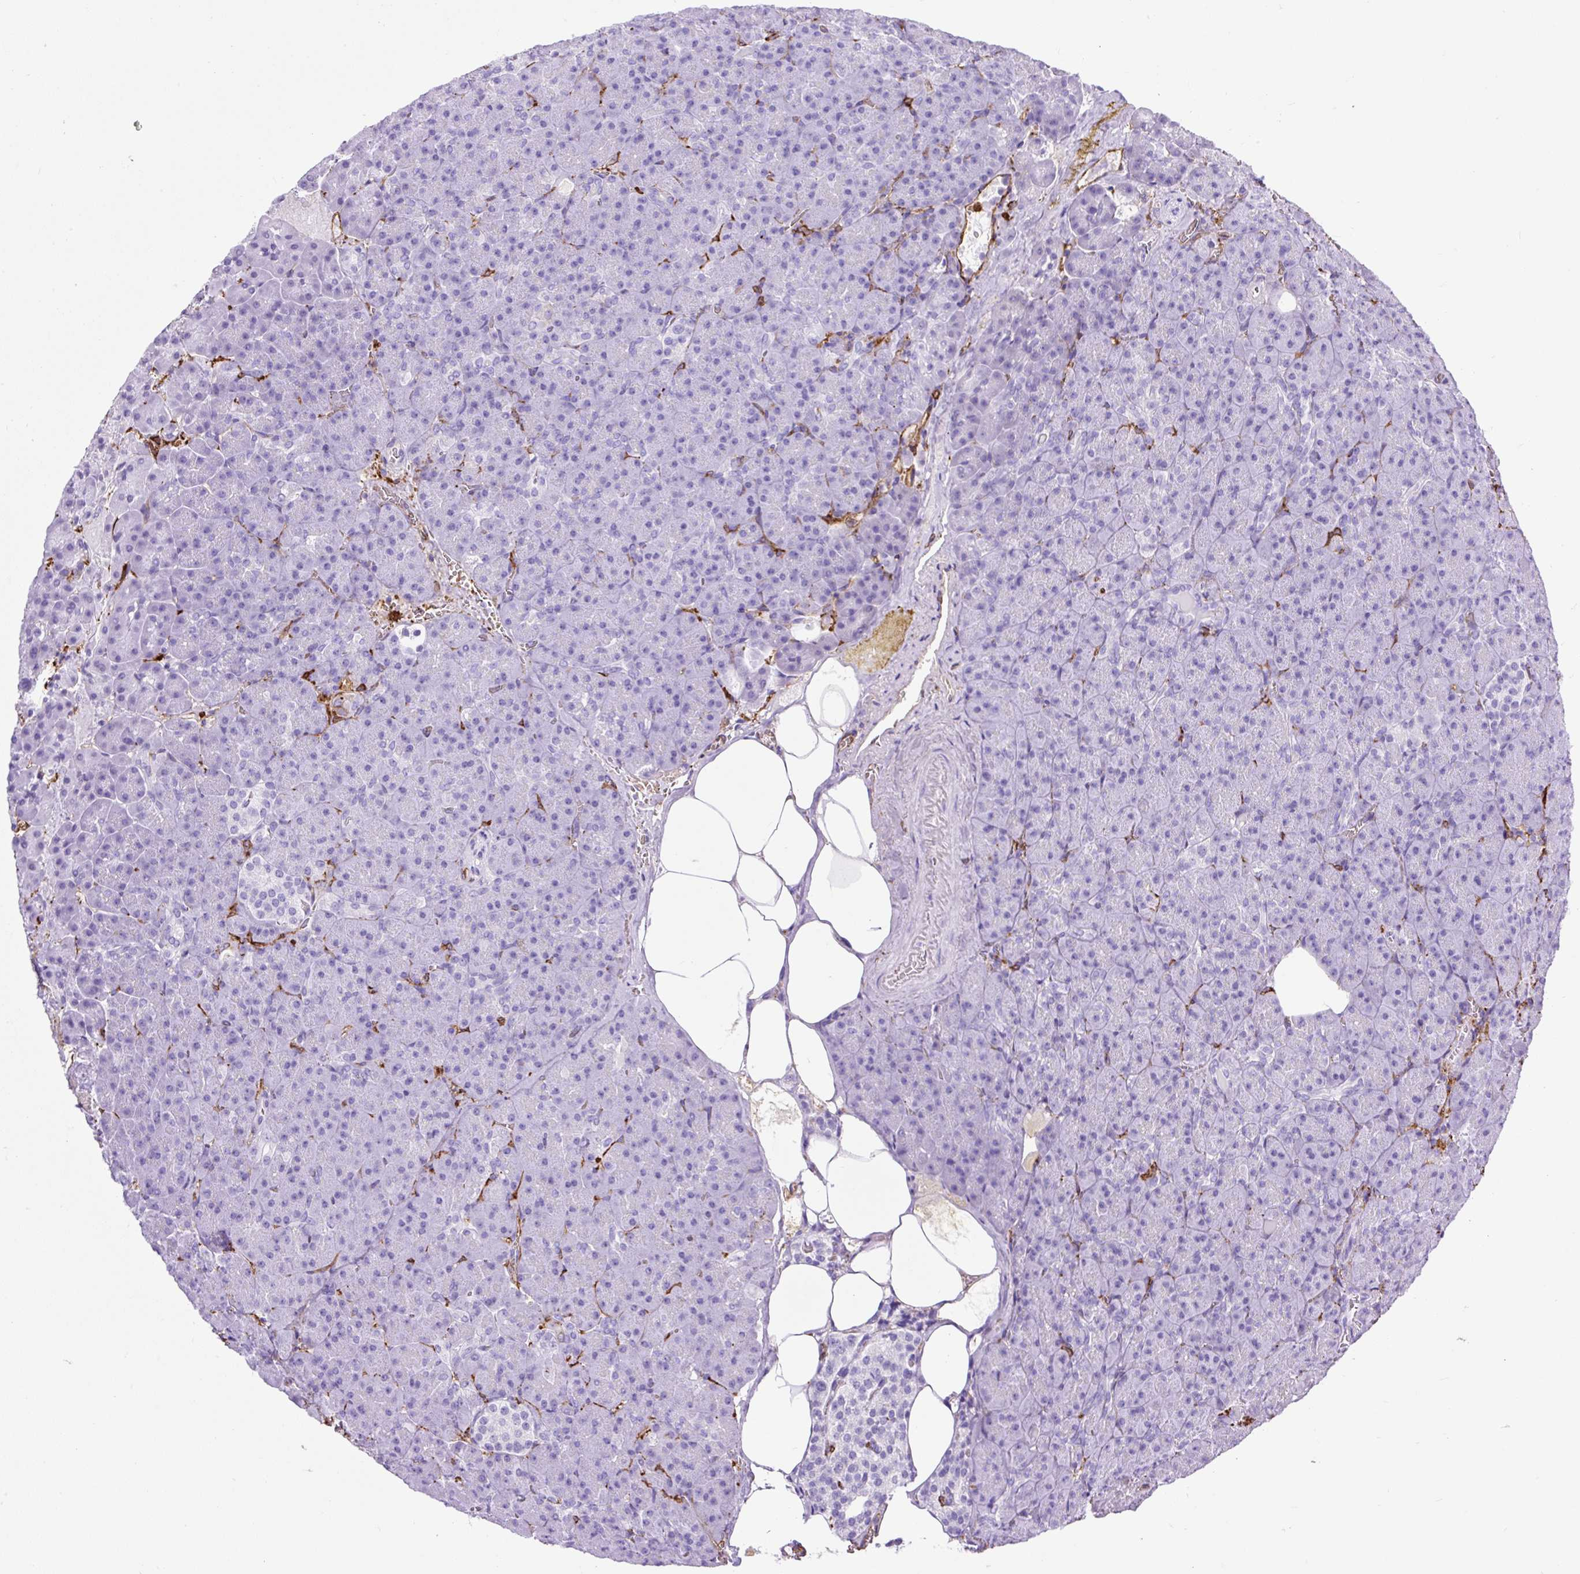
{"staining": {"intensity": "negative", "quantity": "none", "location": "none"}, "tissue": "pancreas", "cell_type": "Exocrine glandular cells", "image_type": "normal", "snomed": [{"axis": "morphology", "description": "Normal tissue, NOS"}, {"axis": "topography", "description": "Pancreas"}], "caption": "Micrograph shows no protein expression in exocrine glandular cells of benign pancreas. (Immunohistochemistry, brightfield microscopy, high magnification).", "gene": "HLA", "patient": {"sex": "female", "age": 74}}